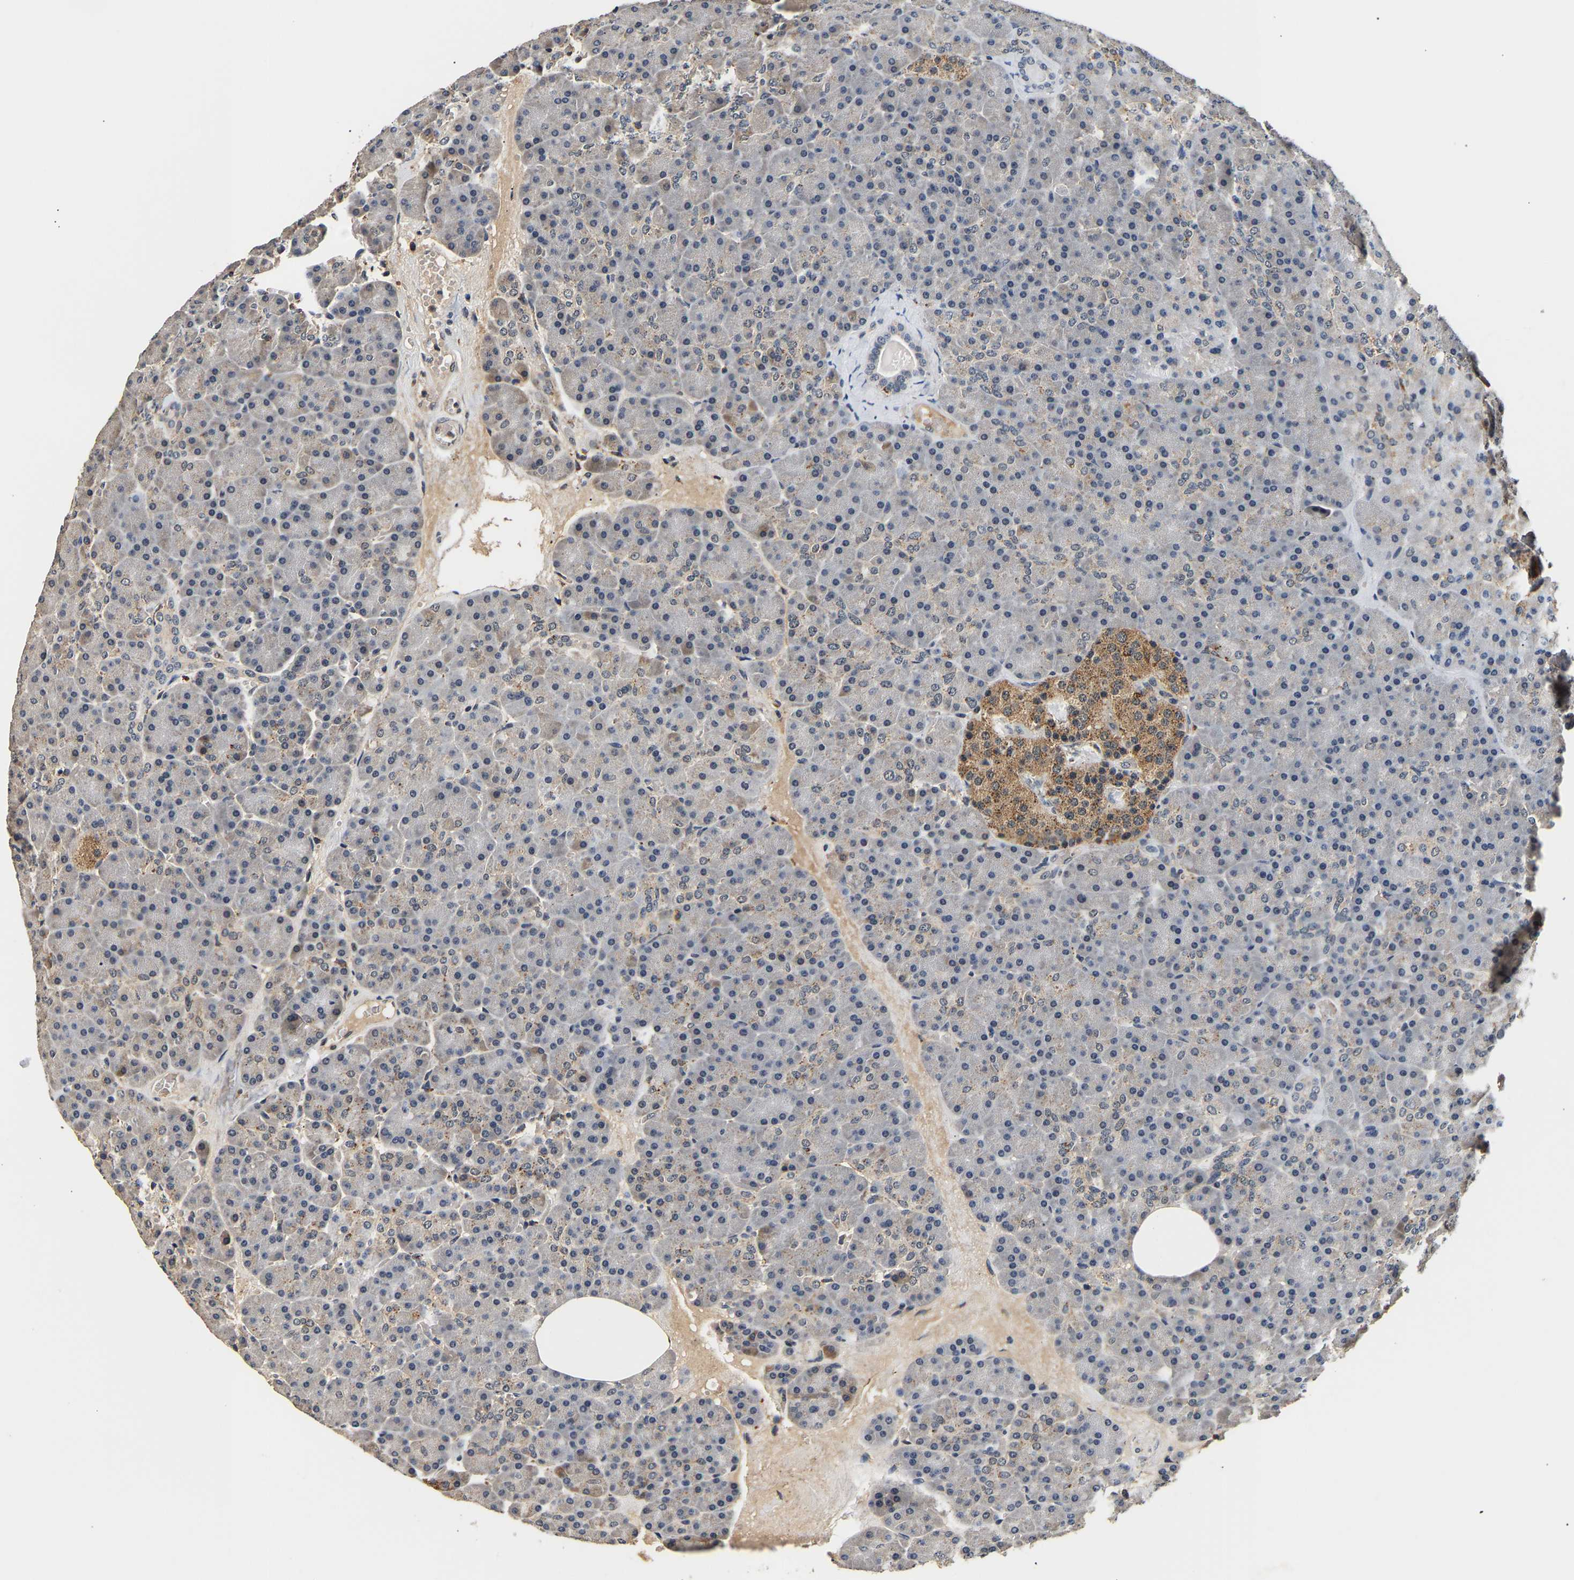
{"staining": {"intensity": "weak", "quantity": "<25%", "location": "cytoplasmic/membranous"}, "tissue": "pancreas", "cell_type": "Exocrine glandular cells", "image_type": "normal", "snomed": [{"axis": "morphology", "description": "Normal tissue, NOS"}, {"axis": "morphology", "description": "Carcinoid, malignant, NOS"}, {"axis": "topography", "description": "Pancreas"}], "caption": "The photomicrograph exhibits no significant positivity in exocrine glandular cells of pancreas. (DAB immunohistochemistry (IHC) visualized using brightfield microscopy, high magnification).", "gene": "SMU1", "patient": {"sex": "female", "age": 35}}